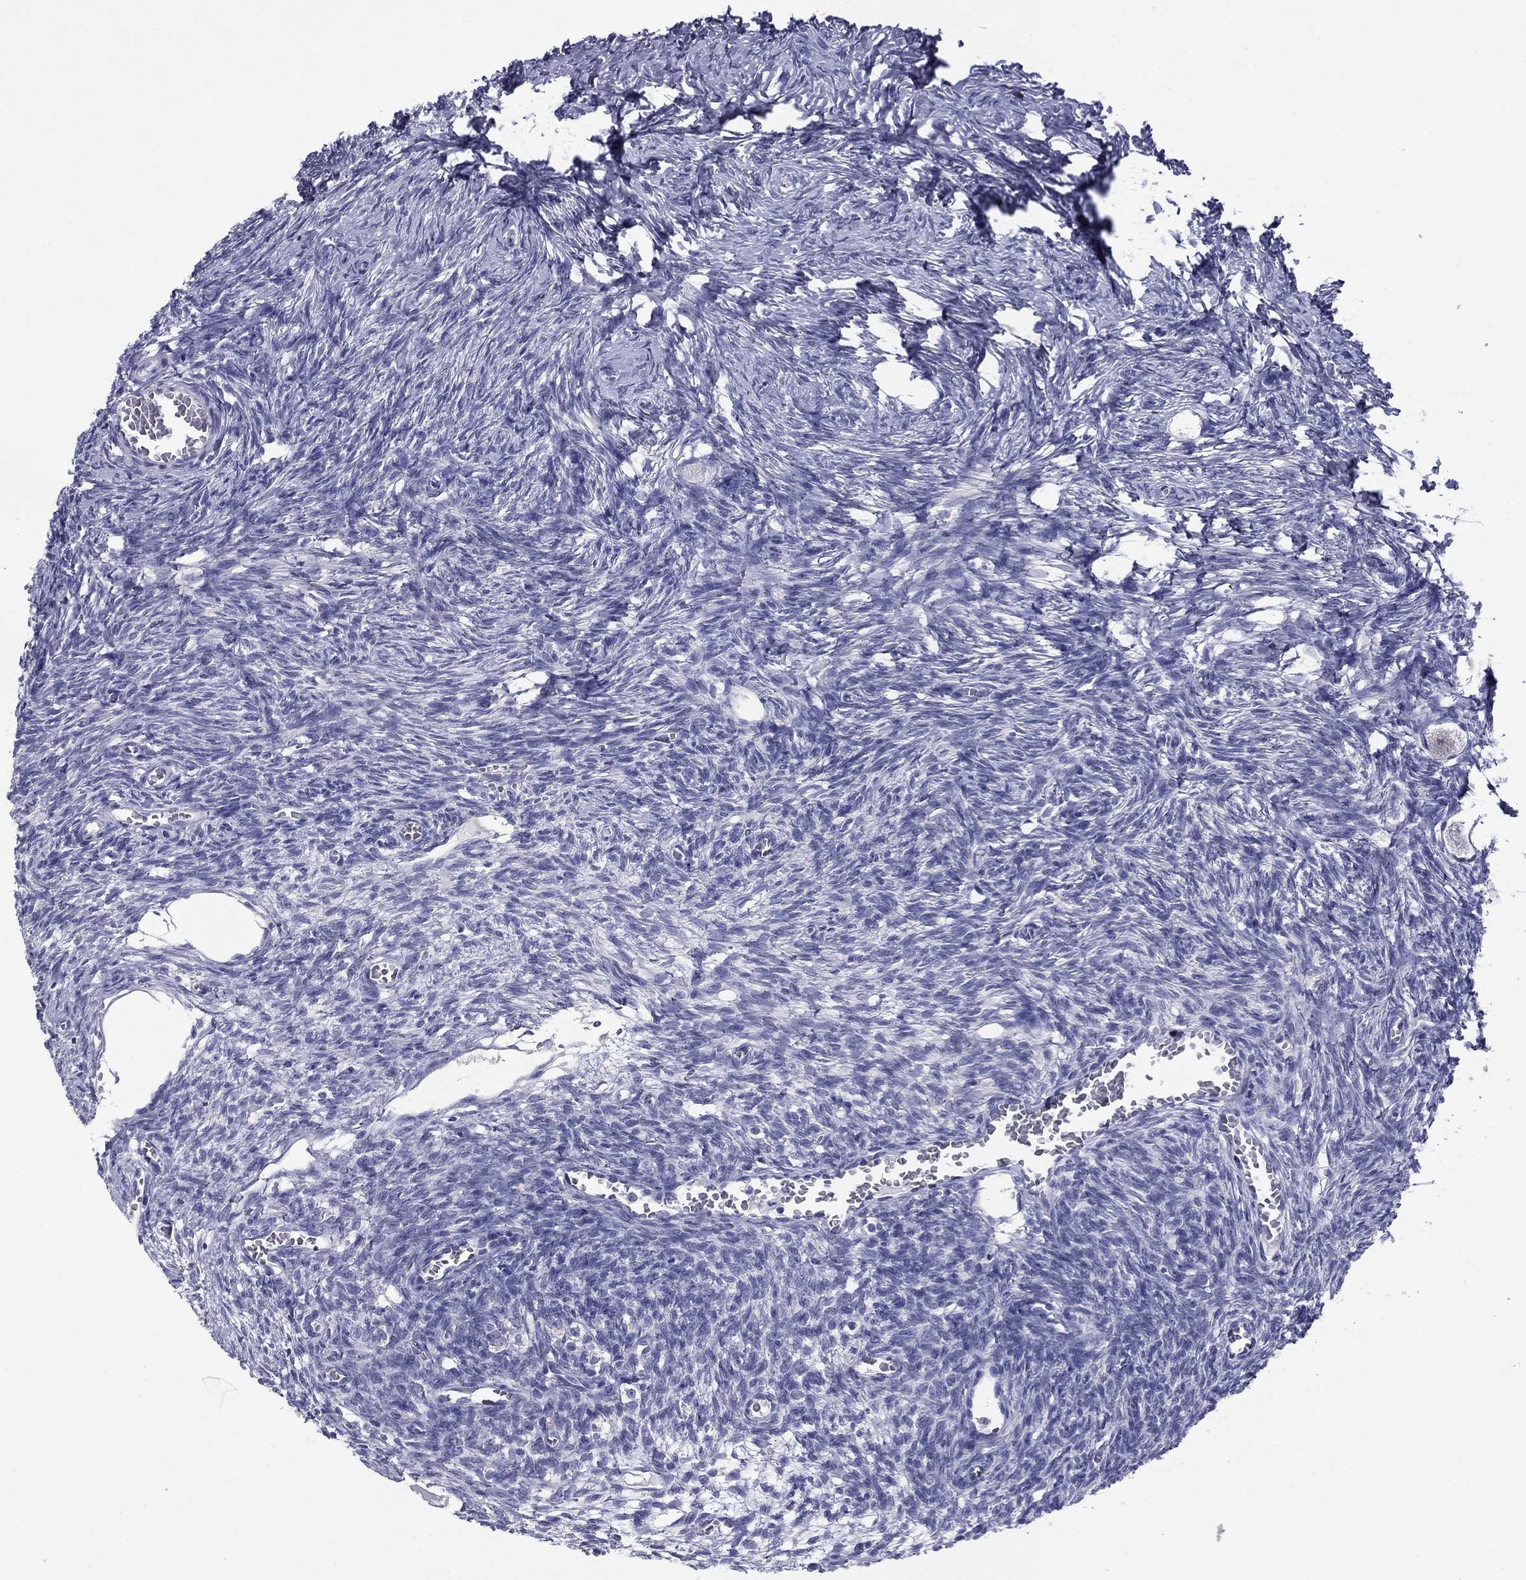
{"staining": {"intensity": "negative", "quantity": "none", "location": "none"}, "tissue": "ovary", "cell_type": "Follicle cells", "image_type": "normal", "snomed": [{"axis": "morphology", "description": "Normal tissue, NOS"}, {"axis": "topography", "description": "Ovary"}], "caption": "Immunohistochemistry (IHC) of benign human ovary exhibits no staining in follicle cells. The staining is performed using DAB (3,3'-diaminobenzidine) brown chromogen with nuclei counter-stained in using hematoxylin.", "gene": "HAO1", "patient": {"sex": "female", "age": 27}}